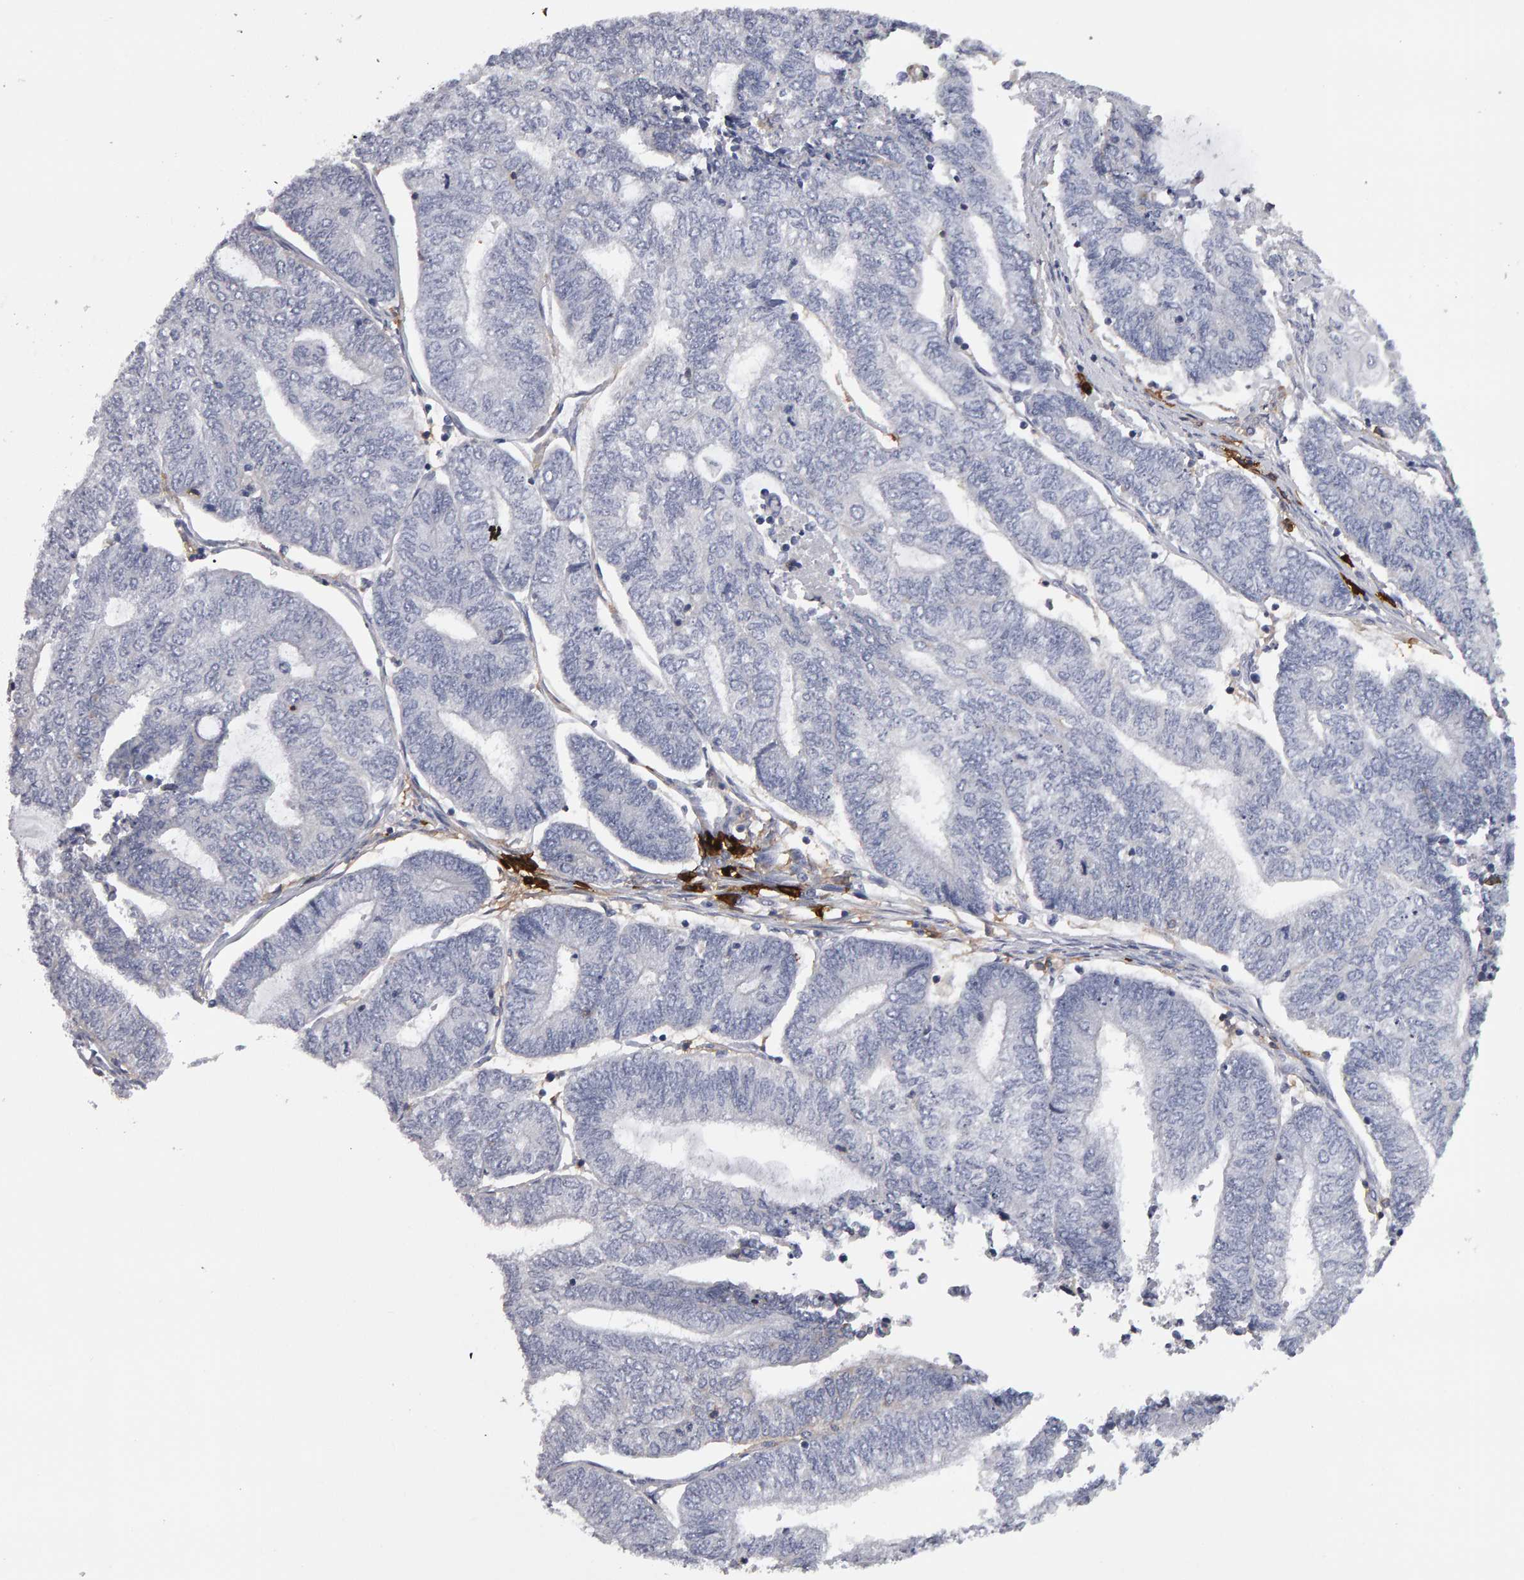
{"staining": {"intensity": "negative", "quantity": "none", "location": "none"}, "tissue": "endometrial cancer", "cell_type": "Tumor cells", "image_type": "cancer", "snomed": [{"axis": "morphology", "description": "Adenocarcinoma, NOS"}, {"axis": "topography", "description": "Uterus"}, {"axis": "topography", "description": "Endometrium"}], "caption": "Endometrial cancer was stained to show a protein in brown. There is no significant staining in tumor cells.", "gene": "CD38", "patient": {"sex": "female", "age": 70}}